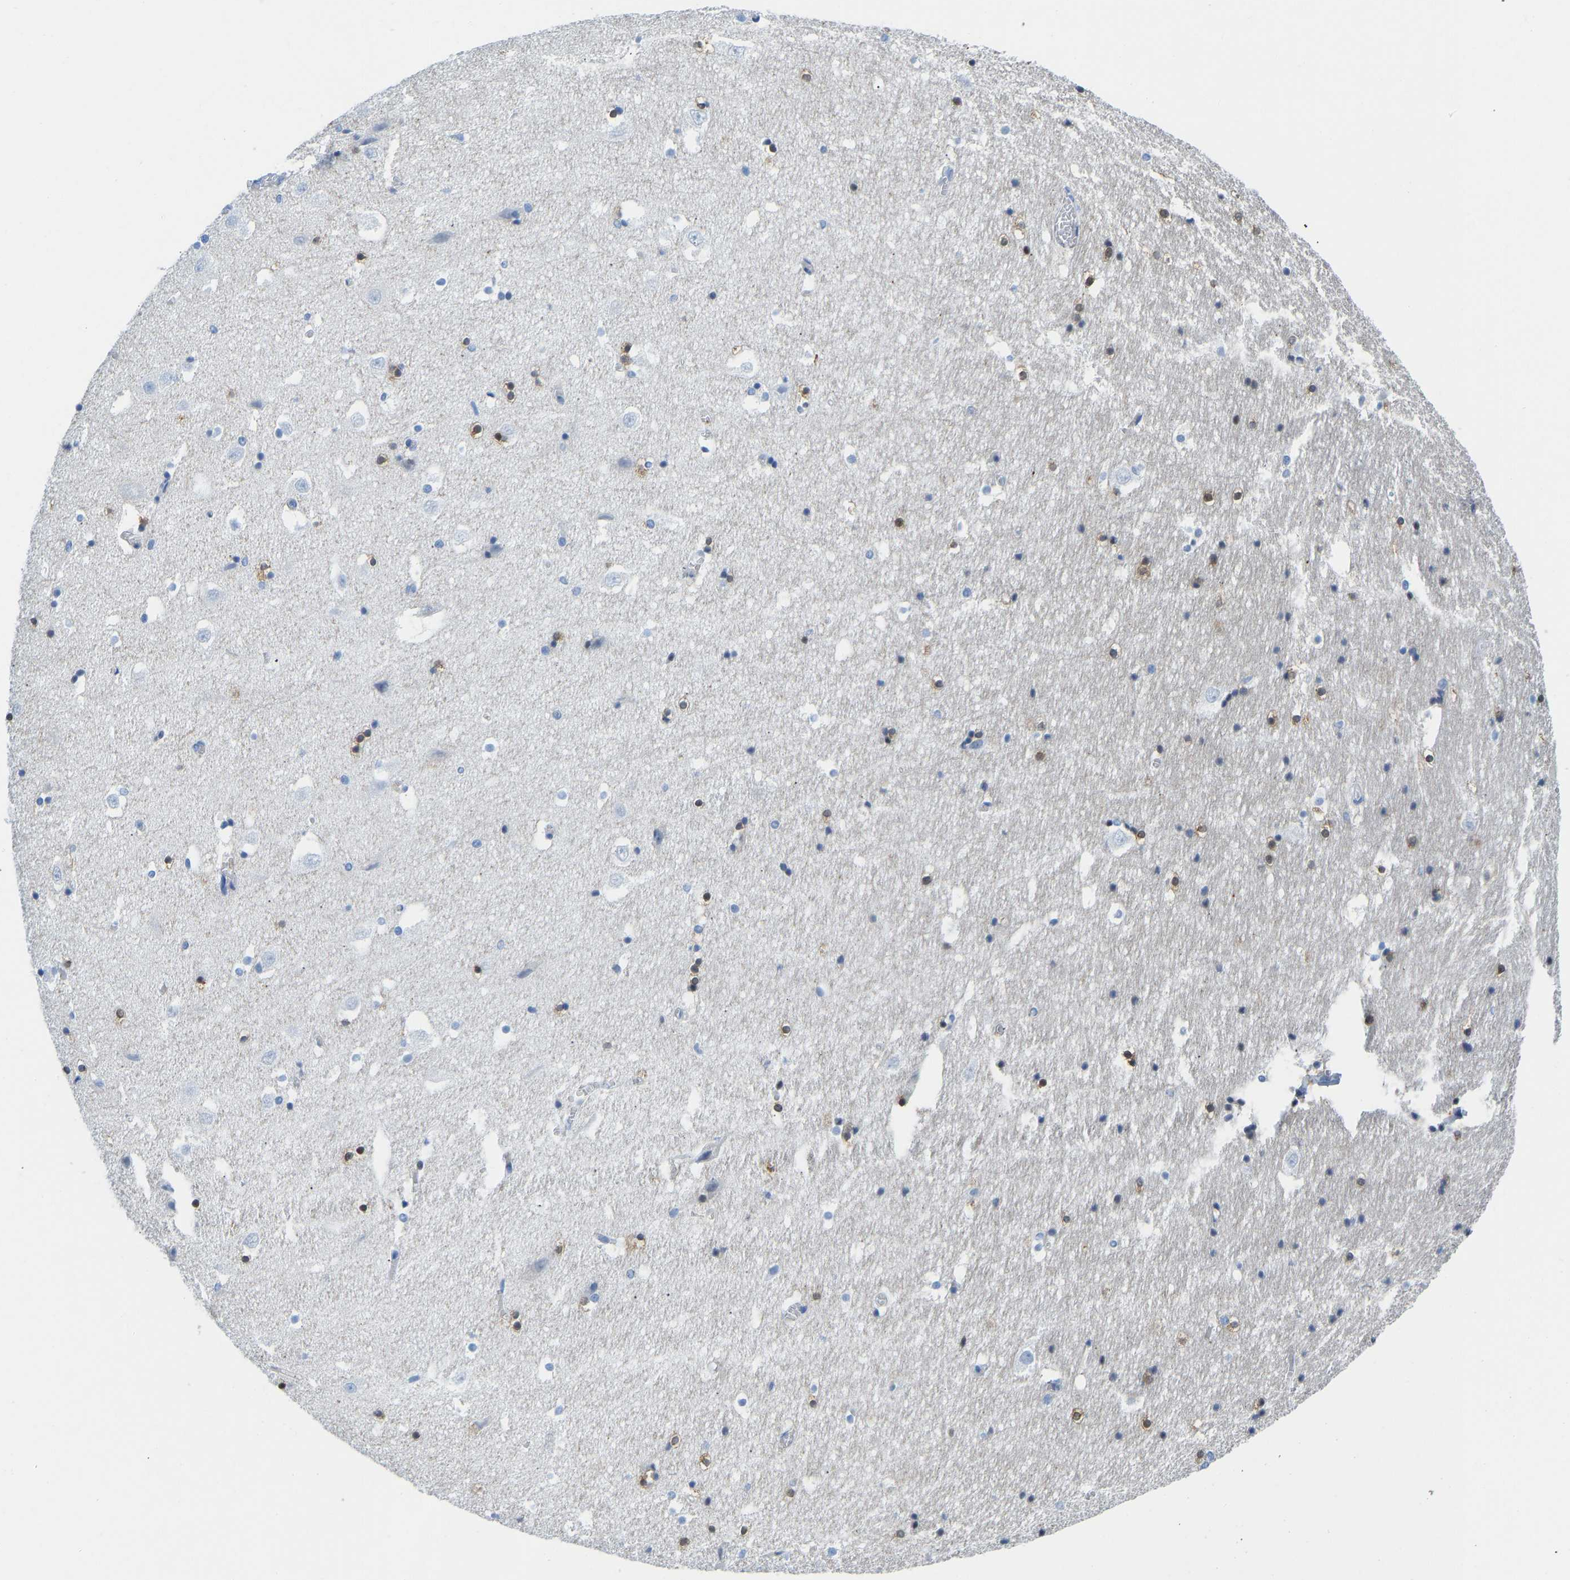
{"staining": {"intensity": "moderate", "quantity": "<25%", "location": "cytoplasmic/membranous"}, "tissue": "hippocampus", "cell_type": "Glial cells", "image_type": "normal", "snomed": [{"axis": "morphology", "description": "Normal tissue, NOS"}, {"axis": "topography", "description": "Hippocampus"}], "caption": "The immunohistochemical stain labels moderate cytoplasmic/membranous staining in glial cells of benign hippocampus. The staining was performed using DAB to visualize the protein expression in brown, while the nuclei were stained in blue with hematoxylin (Magnification: 20x).", "gene": "NKAIN3", "patient": {"sex": "male", "age": 45}}